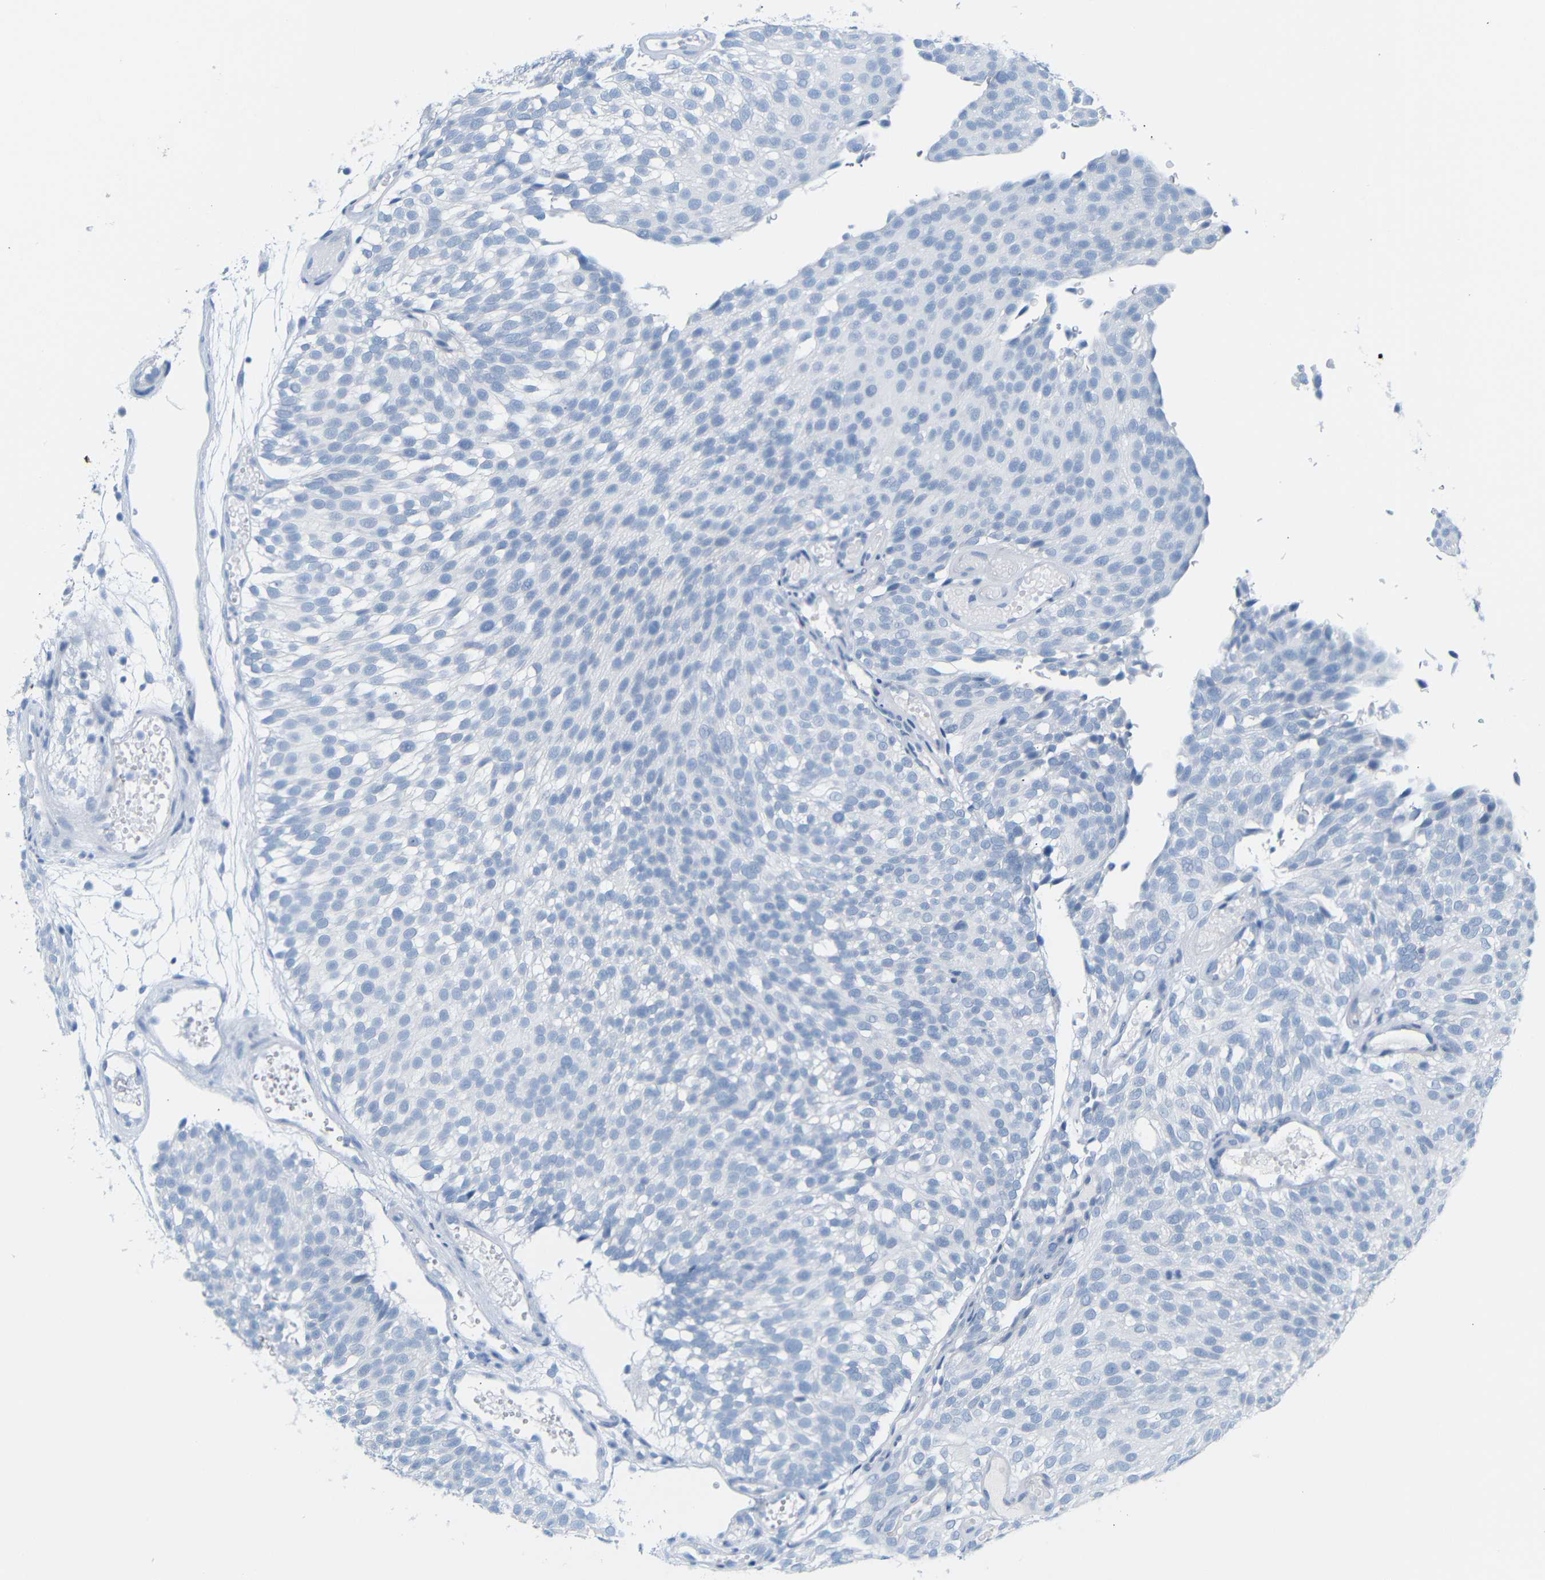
{"staining": {"intensity": "negative", "quantity": "none", "location": "none"}, "tissue": "urothelial cancer", "cell_type": "Tumor cells", "image_type": "cancer", "snomed": [{"axis": "morphology", "description": "Urothelial carcinoma, Low grade"}, {"axis": "topography", "description": "Urinary bladder"}], "caption": "Immunohistochemical staining of human urothelial cancer demonstrates no significant staining in tumor cells.", "gene": "FCRL1", "patient": {"sex": "male", "age": 78}}